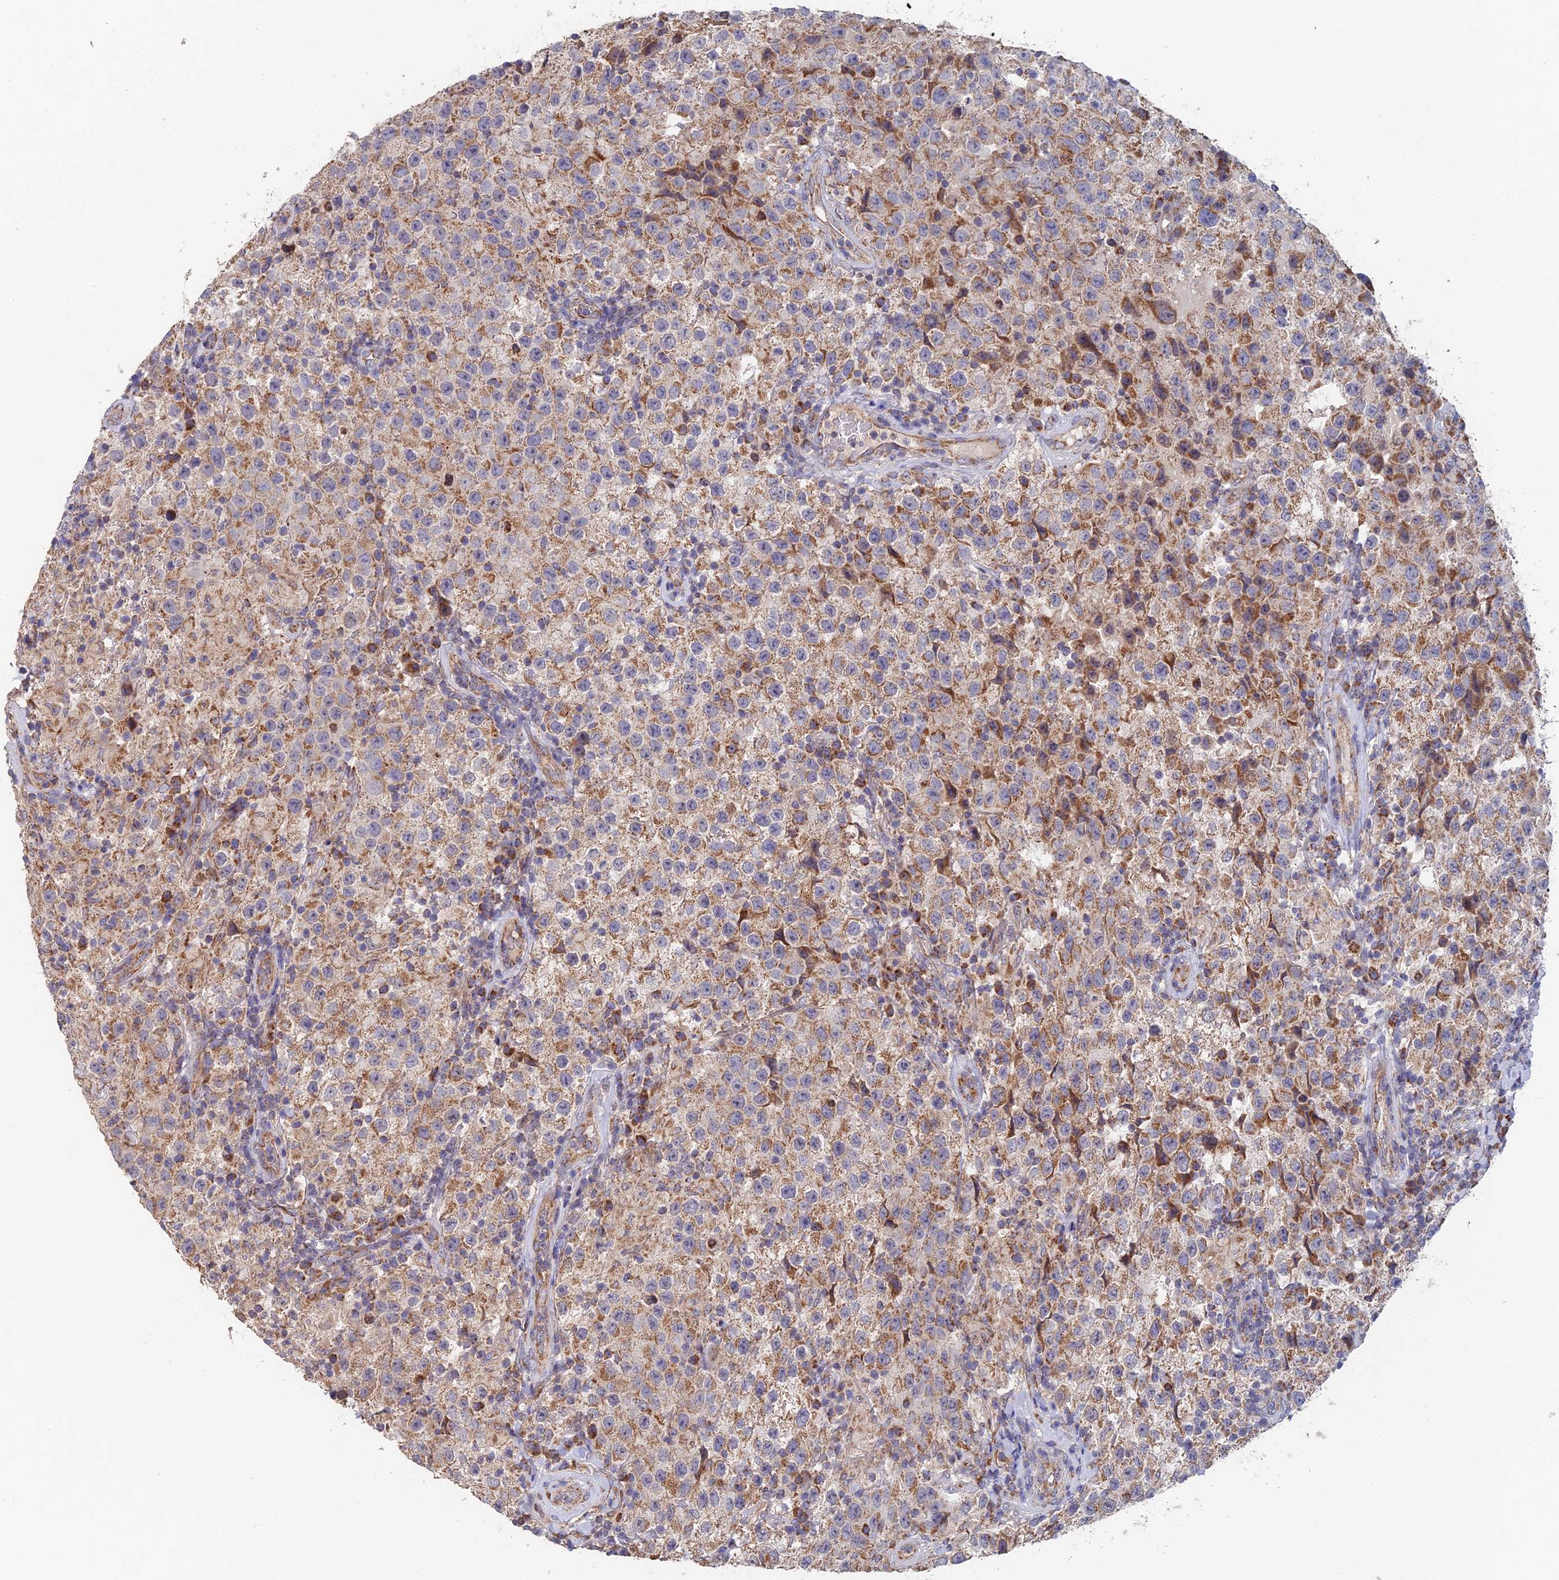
{"staining": {"intensity": "moderate", "quantity": "25%-75%", "location": "cytoplasmic/membranous"}, "tissue": "testis cancer", "cell_type": "Tumor cells", "image_type": "cancer", "snomed": [{"axis": "morphology", "description": "Seminoma, NOS"}, {"axis": "morphology", "description": "Carcinoma, Embryonal, NOS"}, {"axis": "topography", "description": "Testis"}], "caption": "IHC micrograph of testis cancer (embryonal carcinoma) stained for a protein (brown), which demonstrates medium levels of moderate cytoplasmic/membranous positivity in approximately 25%-75% of tumor cells.", "gene": "ECSIT", "patient": {"sex": "male", "age": 41}}